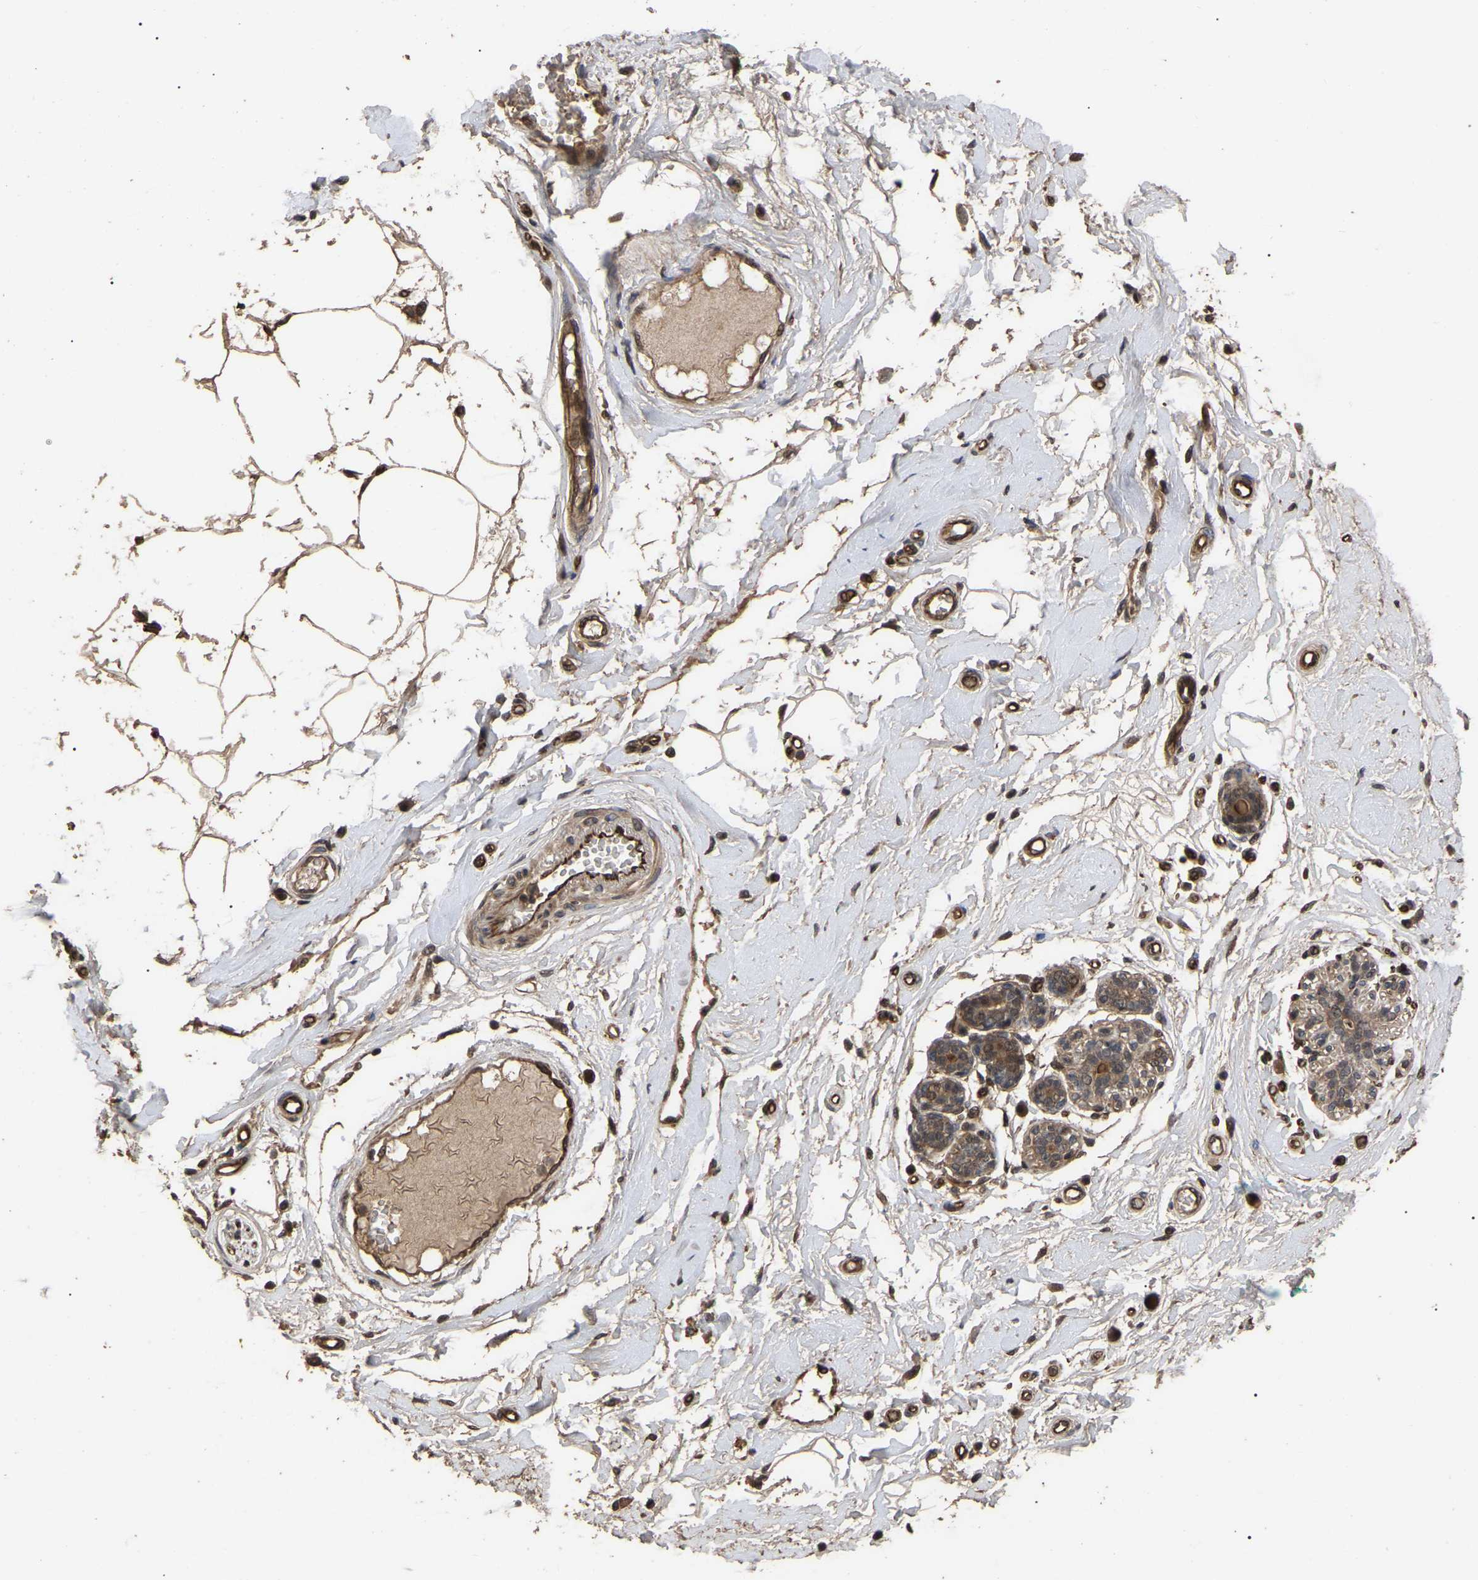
{"staining": {"intensity": "moderate", "quantity": ">75%", "location": "cytoplasmic/membranous"}, "tissue": "breast", "cell_type": "Adipocytes", "image_type": "normal", "snomed": [{"axis": "morphology", "description": "Normal tissue, NOS"}, {"axis": "morphology", "description": "Lobular carcinoma"}, {"axis": "topography", "description": "Breast"}], "caption": "Immunohistochemical staining of benign human breast displays >75% levels of moderate cytoplasmic/membranous protein expression in about >75% of adipocytes.", "gene": "FAM161B", "patient": {"sex": "female", "age": 59}}